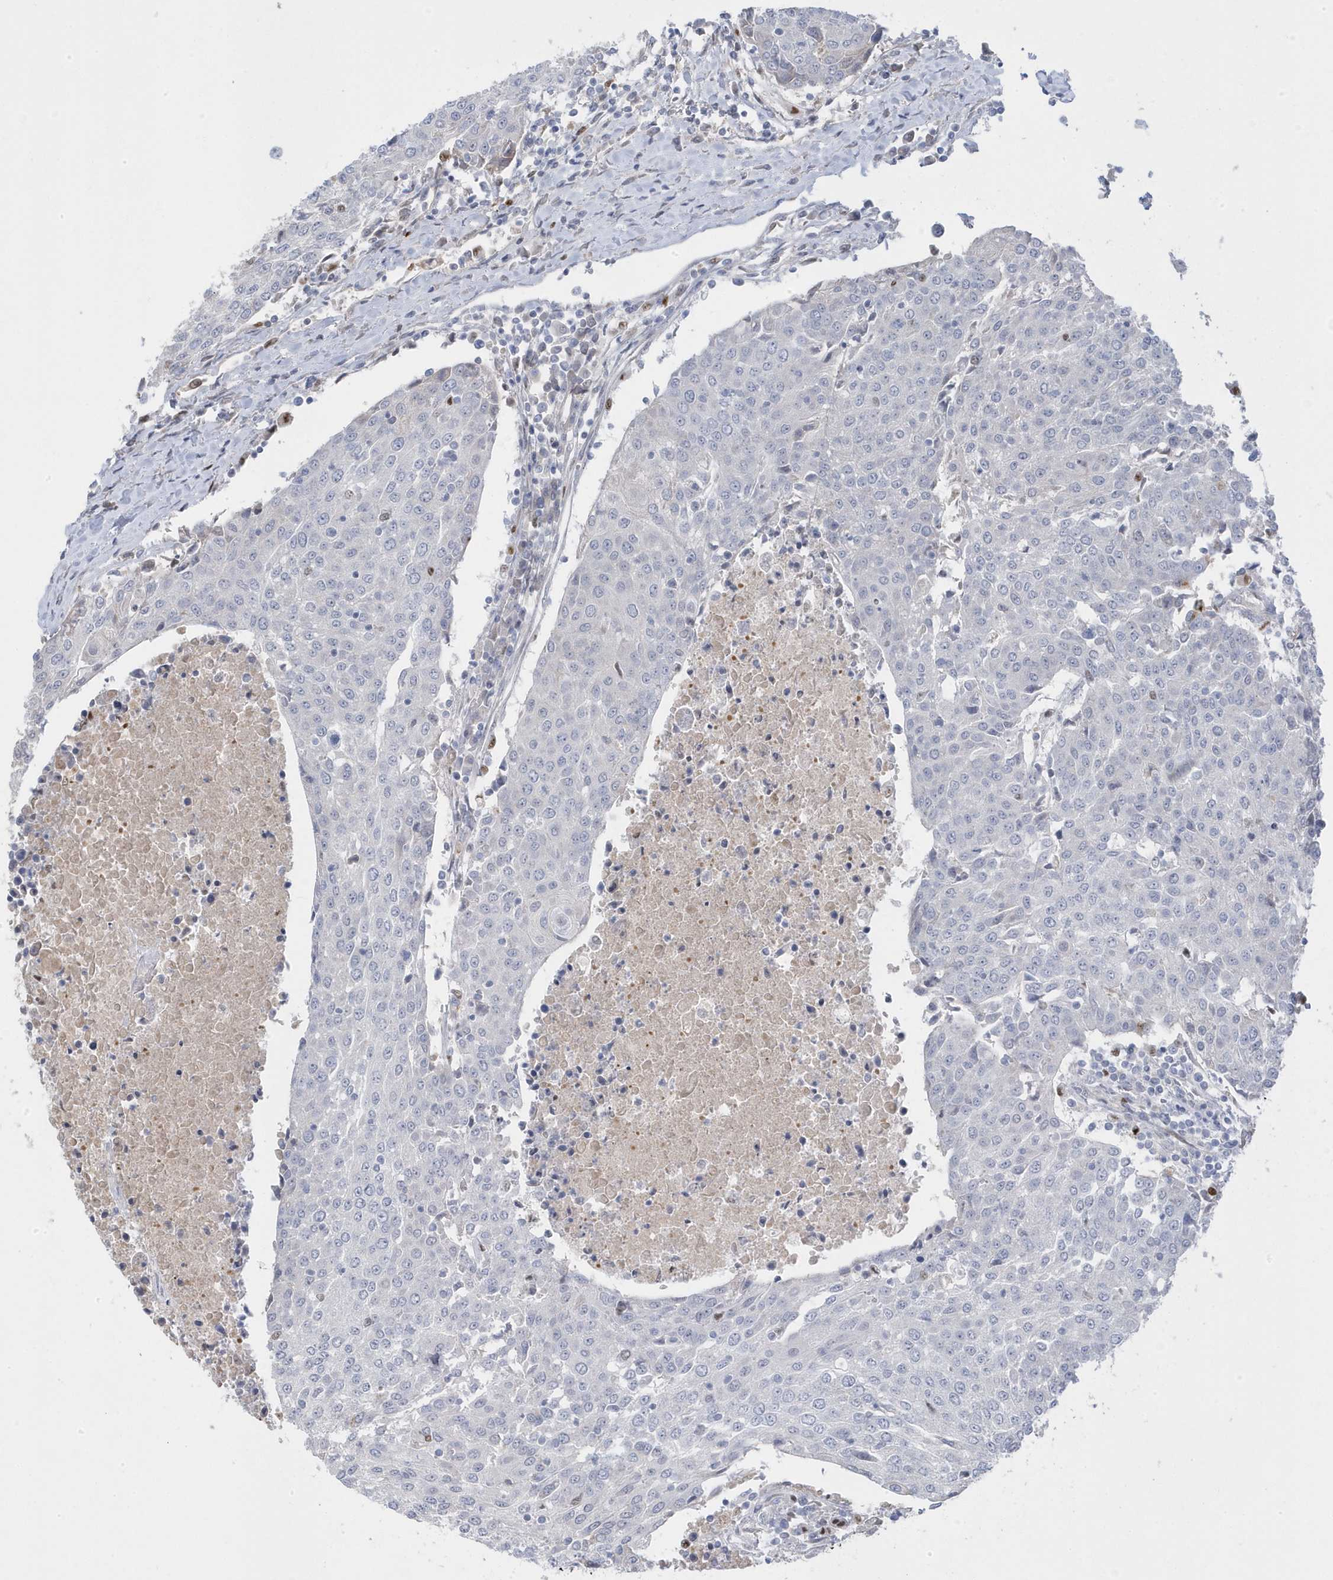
{"staining": {"intensity": "negative", "quantity": "none", "location": "none"}, "tissue": "urothelial cancer", "cell_type": "Tumor cells", "image_type": "cancer", "snomed": [{"axis": "morphology", "description": "Urothelial carcinoma, High grade"}, {"axis": "topography", "description": "Urinary bladder"}], "caption": "This is an immunohistochemistry histopathology image of urothelial cancer. There is no expression in tumor cells.", "gene": "GTPBP6", "patient": {"sex": "female", "age": 85}}